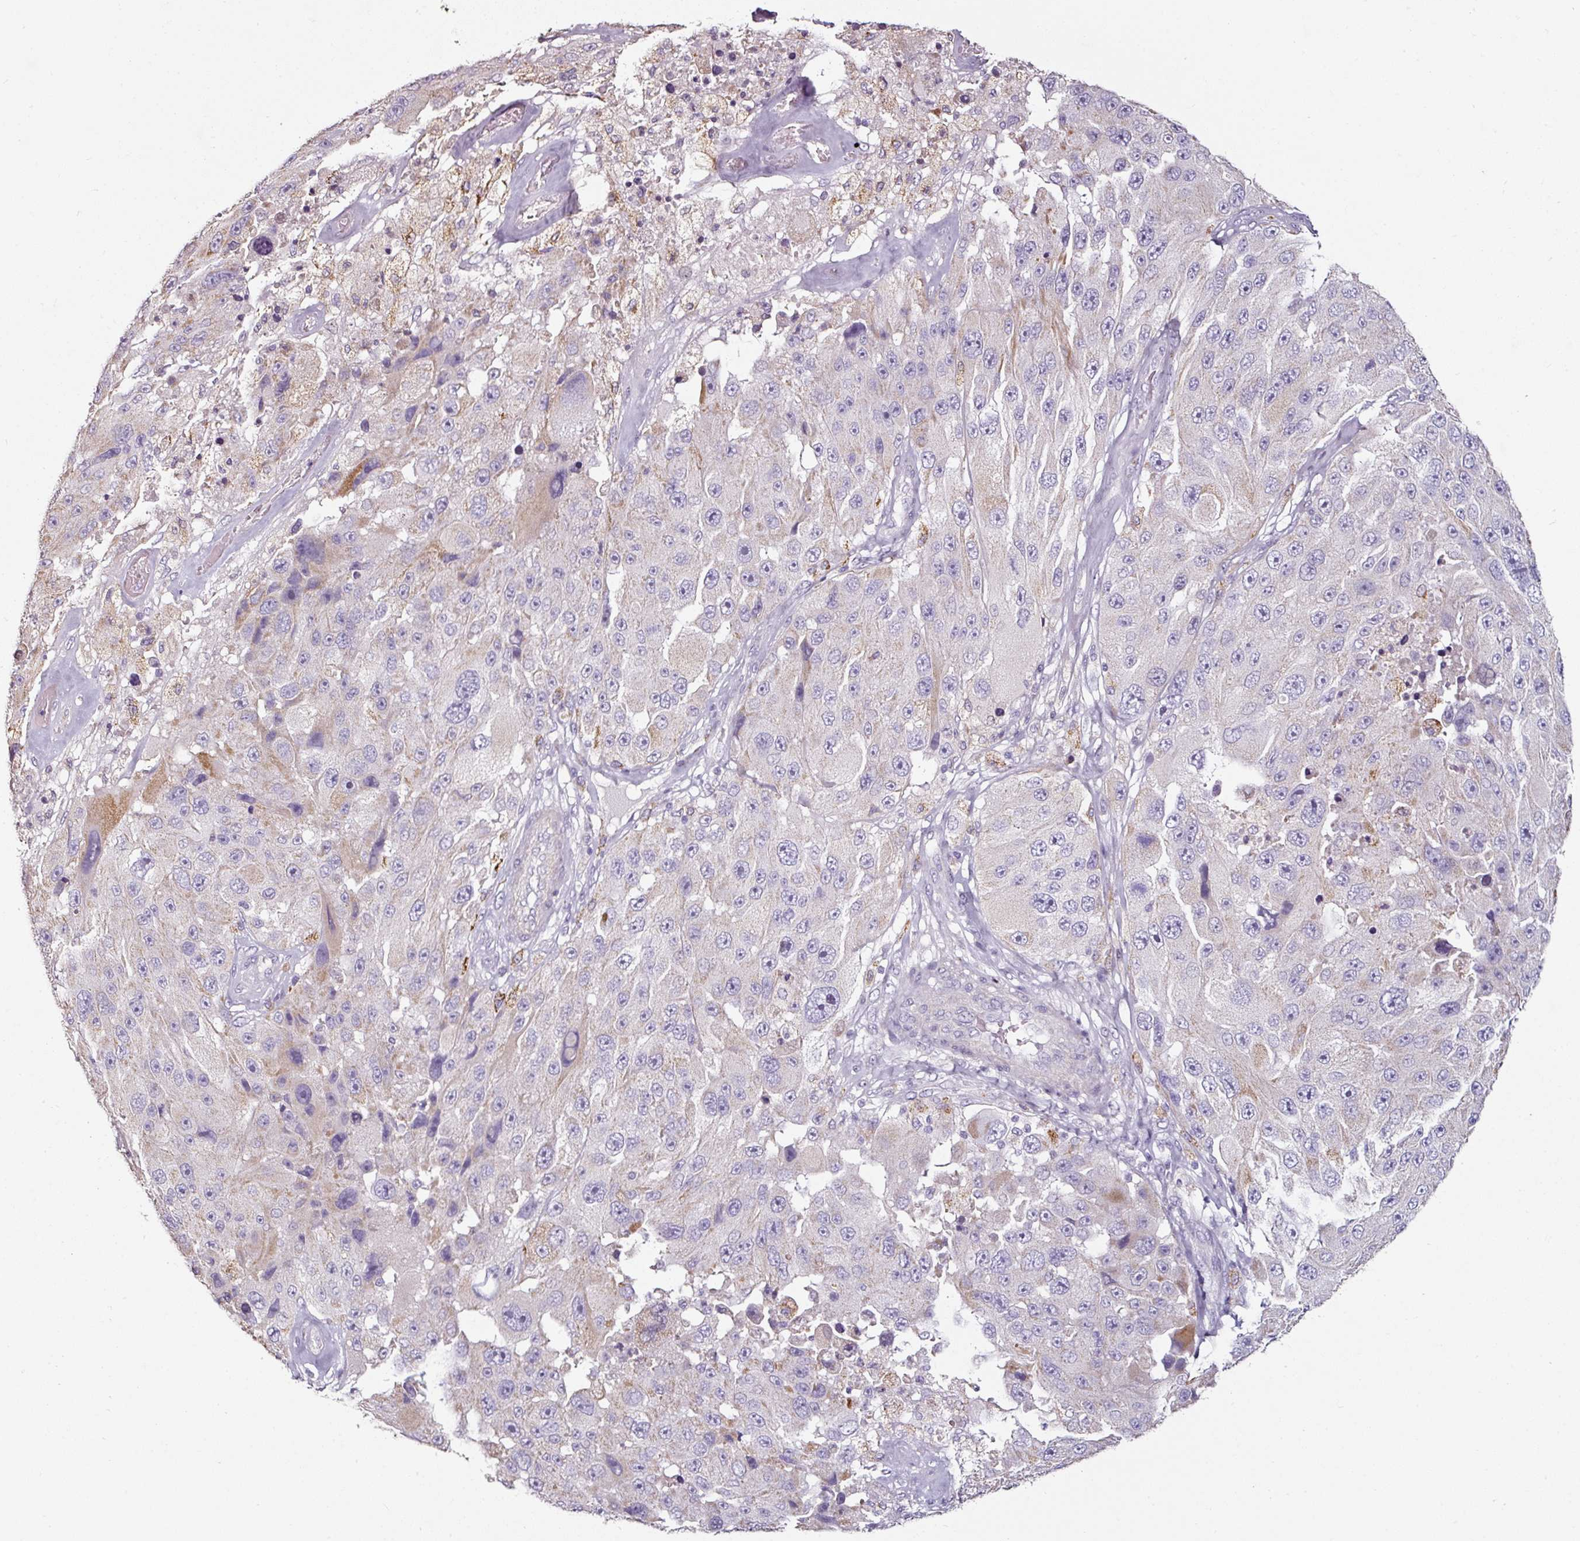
{"staining": {"intensity": "negative", "quantity": "none", "location": "none"}, "tissue": "melanoma", "cell_type": "Tumor cells", "image_type": "cancer", "snomed": [{"axis": "morphology", "description": "Malignant melanoma, Metastatic site"}, {"axis": "topography", "description": "Lymph node"}], "caption": "Immunohistochemical staining of human melanoma demonstrates no significant positivity in tumor cells.", "gene": "CAP2", "patient": {"sex": "male", "age": 62}}